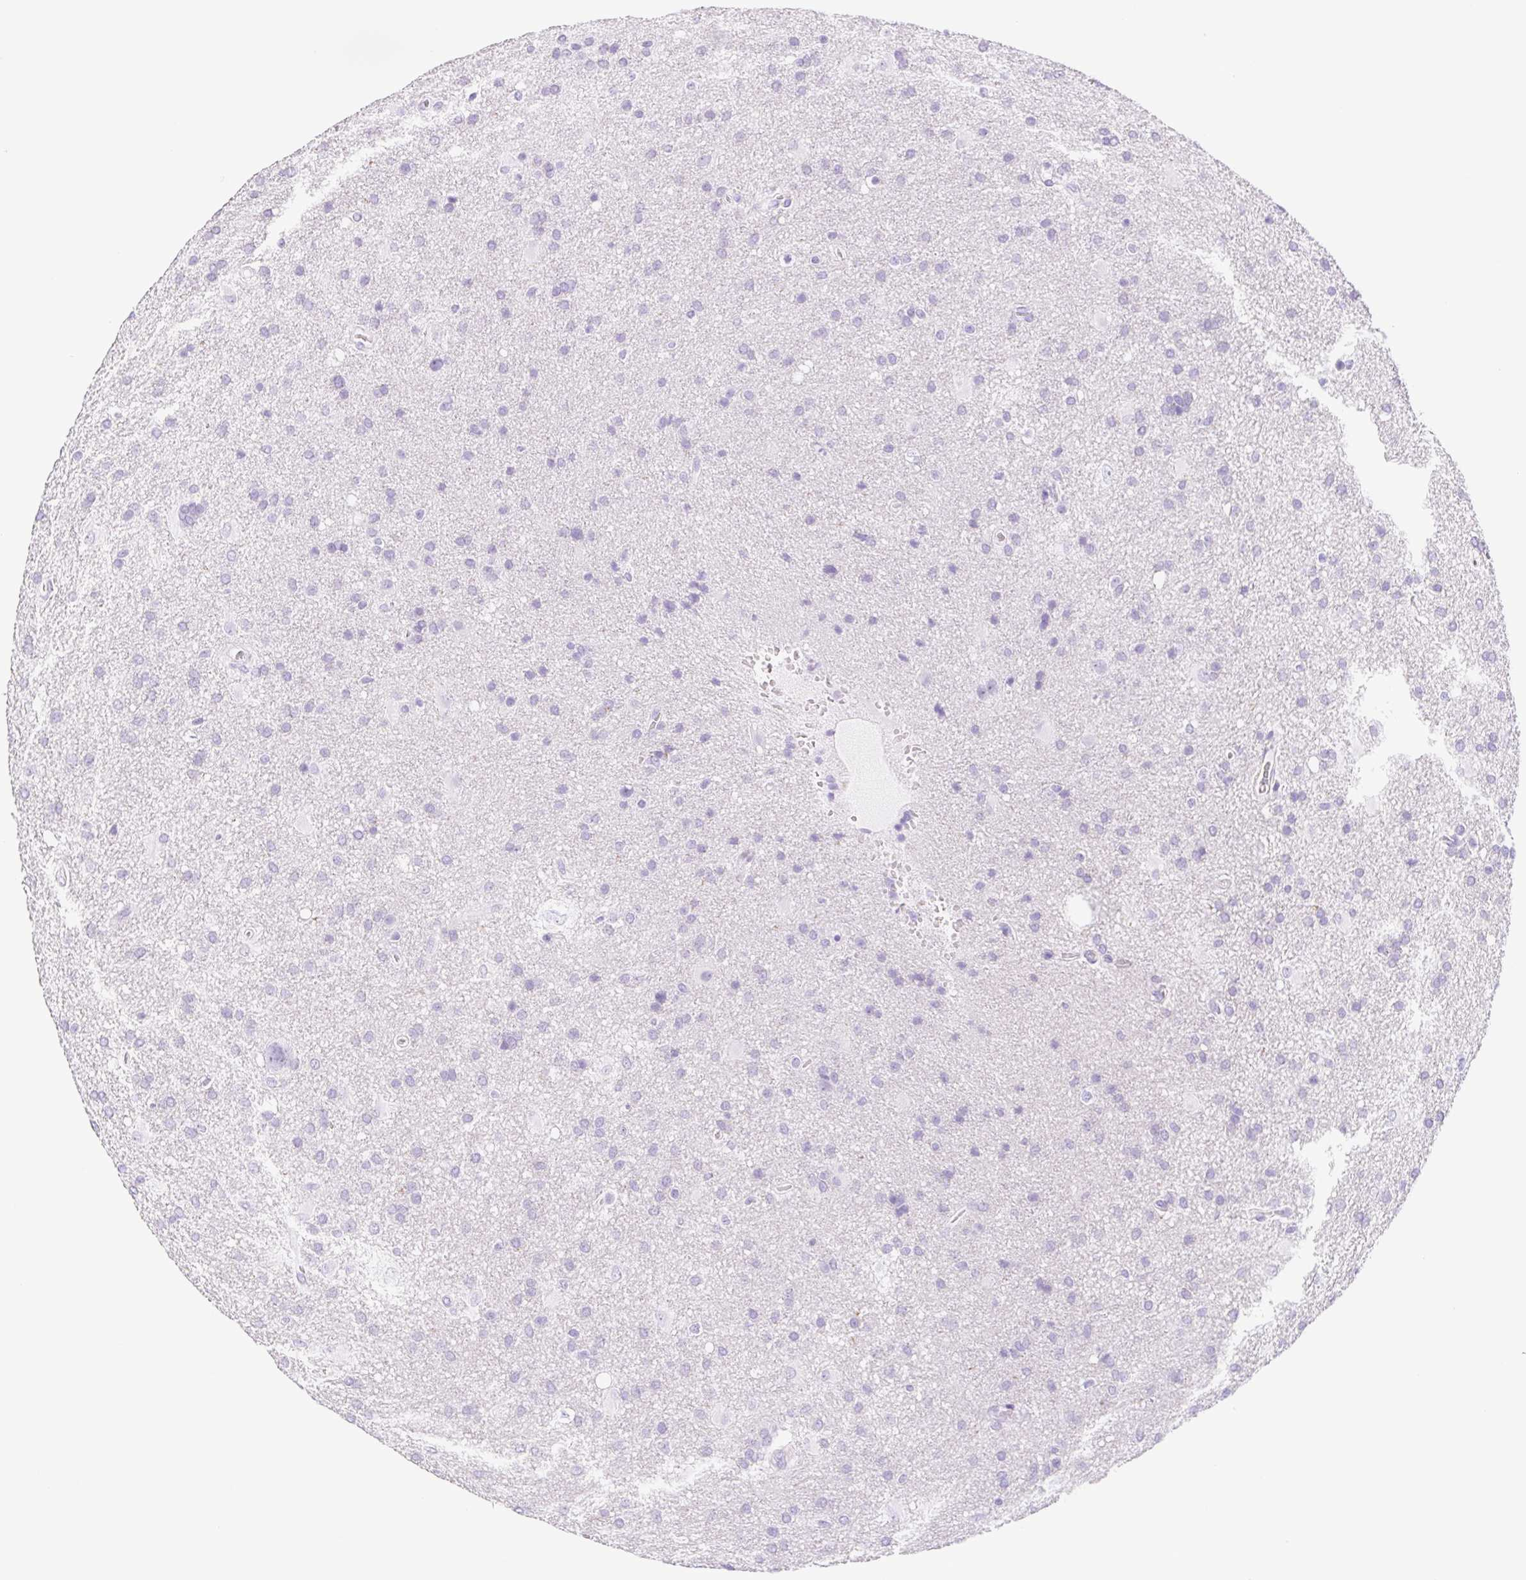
{"staining": {"intensity": "negative", "quantity": "none", "location": "none"}, "tissue": "glioma", "cell_type": "Tumor cells", "image_type": "cancer", "snomed": [{"axis": "morphology", "description": "Glioma, malignant, Low grade"}, {"axis": "topography", "description": "Brain"}], "caption": "Tumor cells are negative for protein expression in human glioma.", "gene": "CYP21A2", "patient": {"sex": "male", "age": 66}}